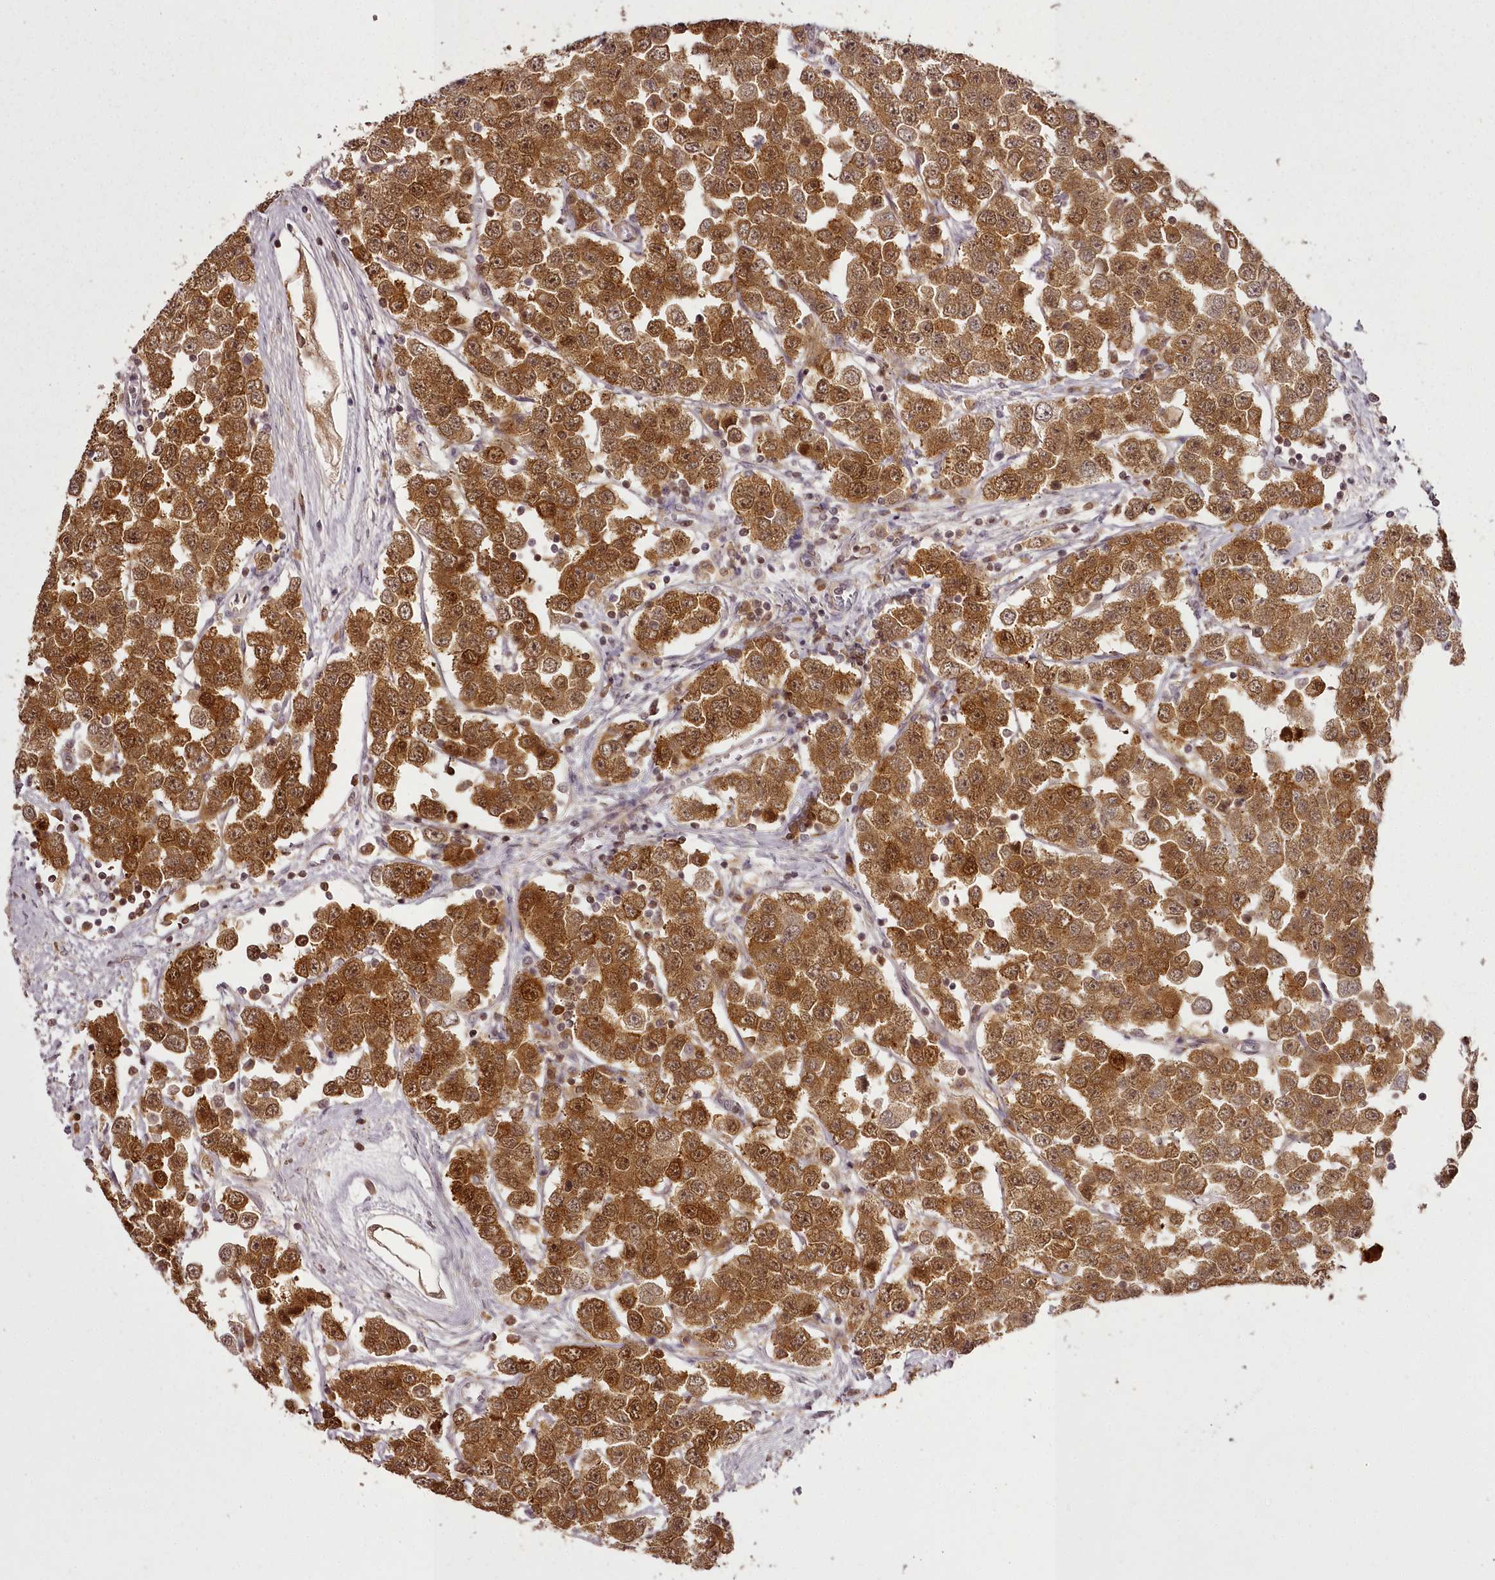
{"staining": {"intensity": "strong", "quantity": ">75%", "location": "cytoplasmic/membranous,nuclear"}, "tissue": "testis cancer", "cell_type": "Tumor cells", "image_type": "cancer", "snomed": [{"axis": "morphology", "description": "Seminoma, NOS"}, {"axis": "topography", "description": "Testis"}], "caption": "The image demonstrates staining of testis cancer (seminoma), revealing strong cytoplasmic/membranous and nuclear protein positivity (brown color) within tumor cells. Ihc stains the protein in brown and the nuclei are stained blue.", "gene": "CHCHD2", "patient": {"sex": "male", "age": 28}}